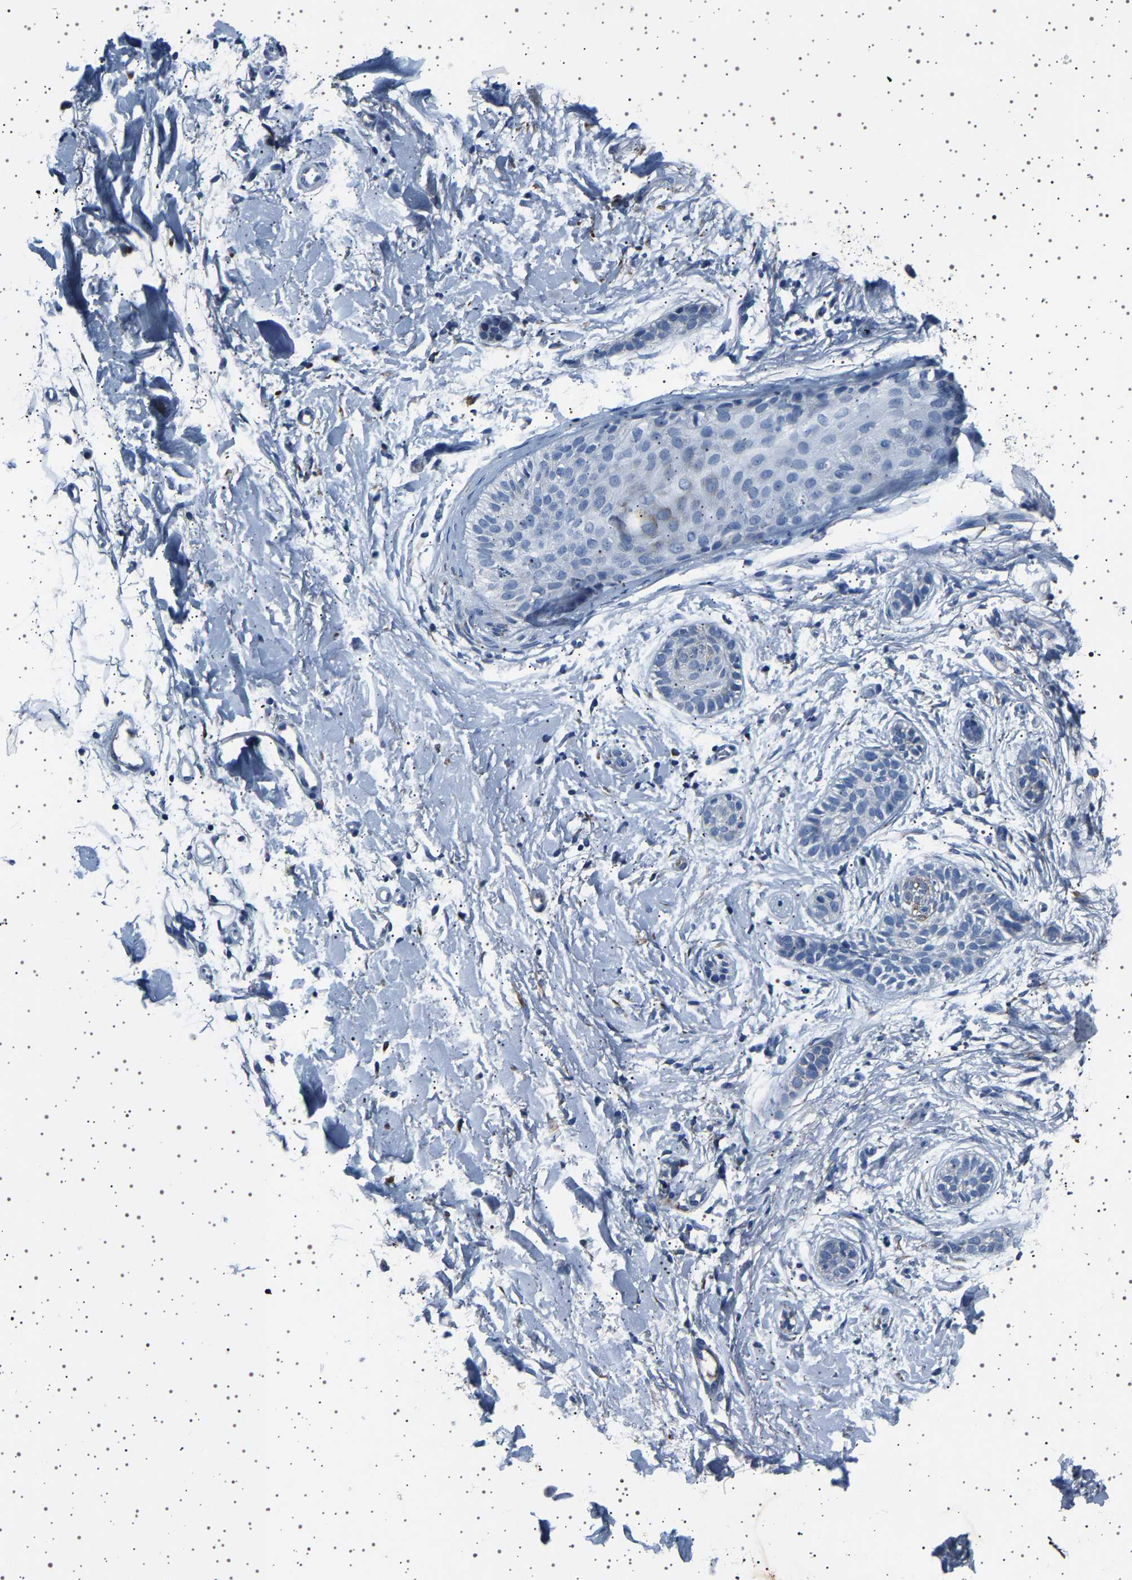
{"staining": {"intensity": "negative", "quantity": "none", "location": "none"}, "tissue": "skin cancer", "cell_type": "Tumor cells", "image_type": "cancer", "snomed": [{"axis": "morphology", "description": "Normal tissue, NOS"}, {"axis": "morphology", "description": "Basal cell carcinoma"}, {"axis": "topography", "description": "Skin"}], "caption": "This is a photomicrograph of immunohistochemistry staining of skin cancer (basal cell carcinoma), which shows no positivity in tumor cells.", "gene": "FTCD", "patient": {"sex": "male", "age": 63}}